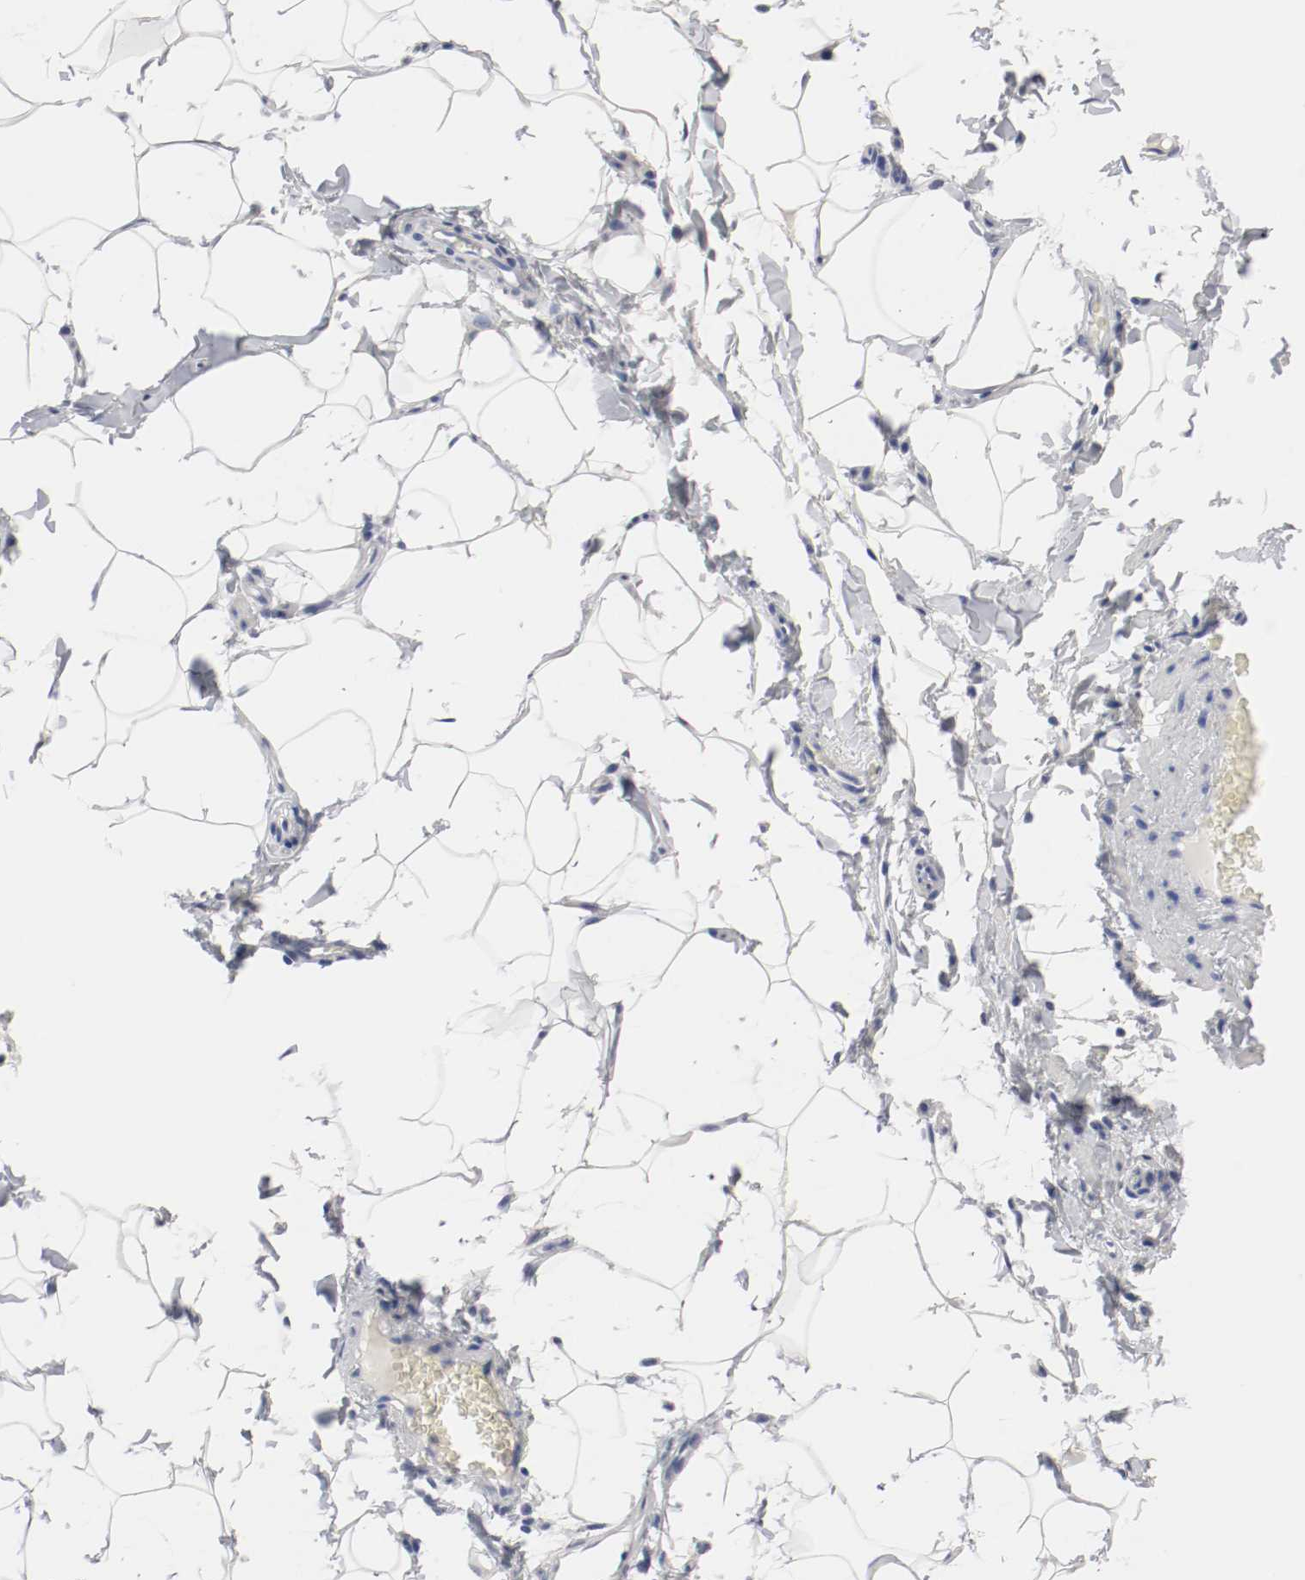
{"staining": {"intensity": "negative", "quantity": "none", "location": "none"}, "tissue": "adipose tissue", "cell_type": "Adipocytes", "image_type": "normal", "snomed": [{"axis": "morphology", "description": "Normal tissue, NOS"}, {"axis": "topography", "description": "Vascular tissue"}], "caption": "DAB immunohistochemical staining of benign adipose tissue demonstrates no significant expression in adipocytes. (DAB (3,3'-diaminobenzidine) IHC, high magnification).", "gene": "GAD1", "patient": {"sex": "male", "age": 41}}